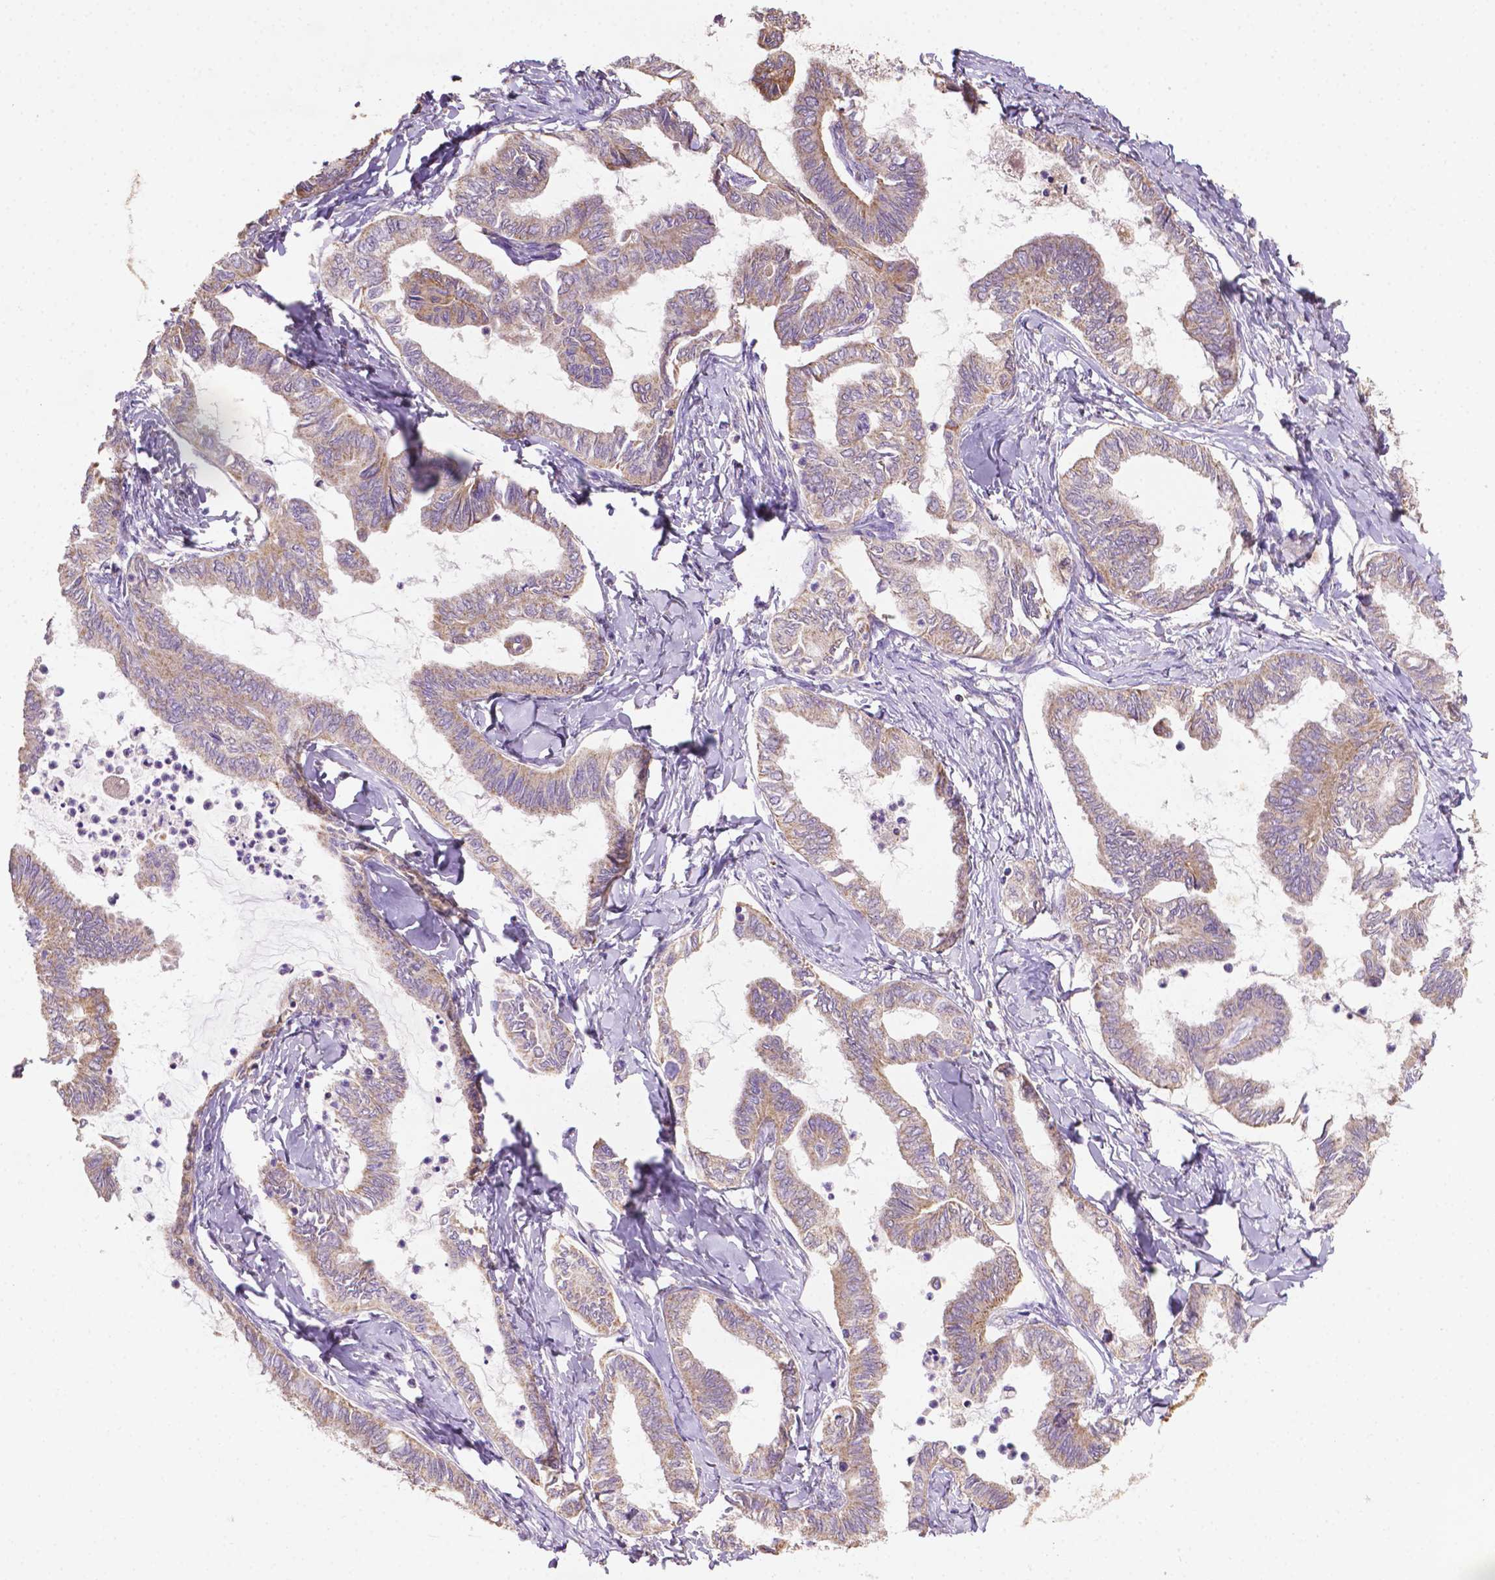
{"staining": {"intensity": "moderate", "quantity": "25%-75%", "location": "cytoplasmic/membranous"}, "tissue": "ovarian cancer", "cell_type": "Tumor cells", "image_type": "cancer", "snomed": [{"axis": "morphology", "description": "Carcinoma, endometroid"}, {"axis": "topography", "description": "Ovary"}], "caption": "A brown stain highlights moderate cytoplasmic/membranous staining of a protein in ovarian endometroid carcinoma tumor cells.", "gene": "ILVBL", "patient": {"sex": "female", "age": 70}}